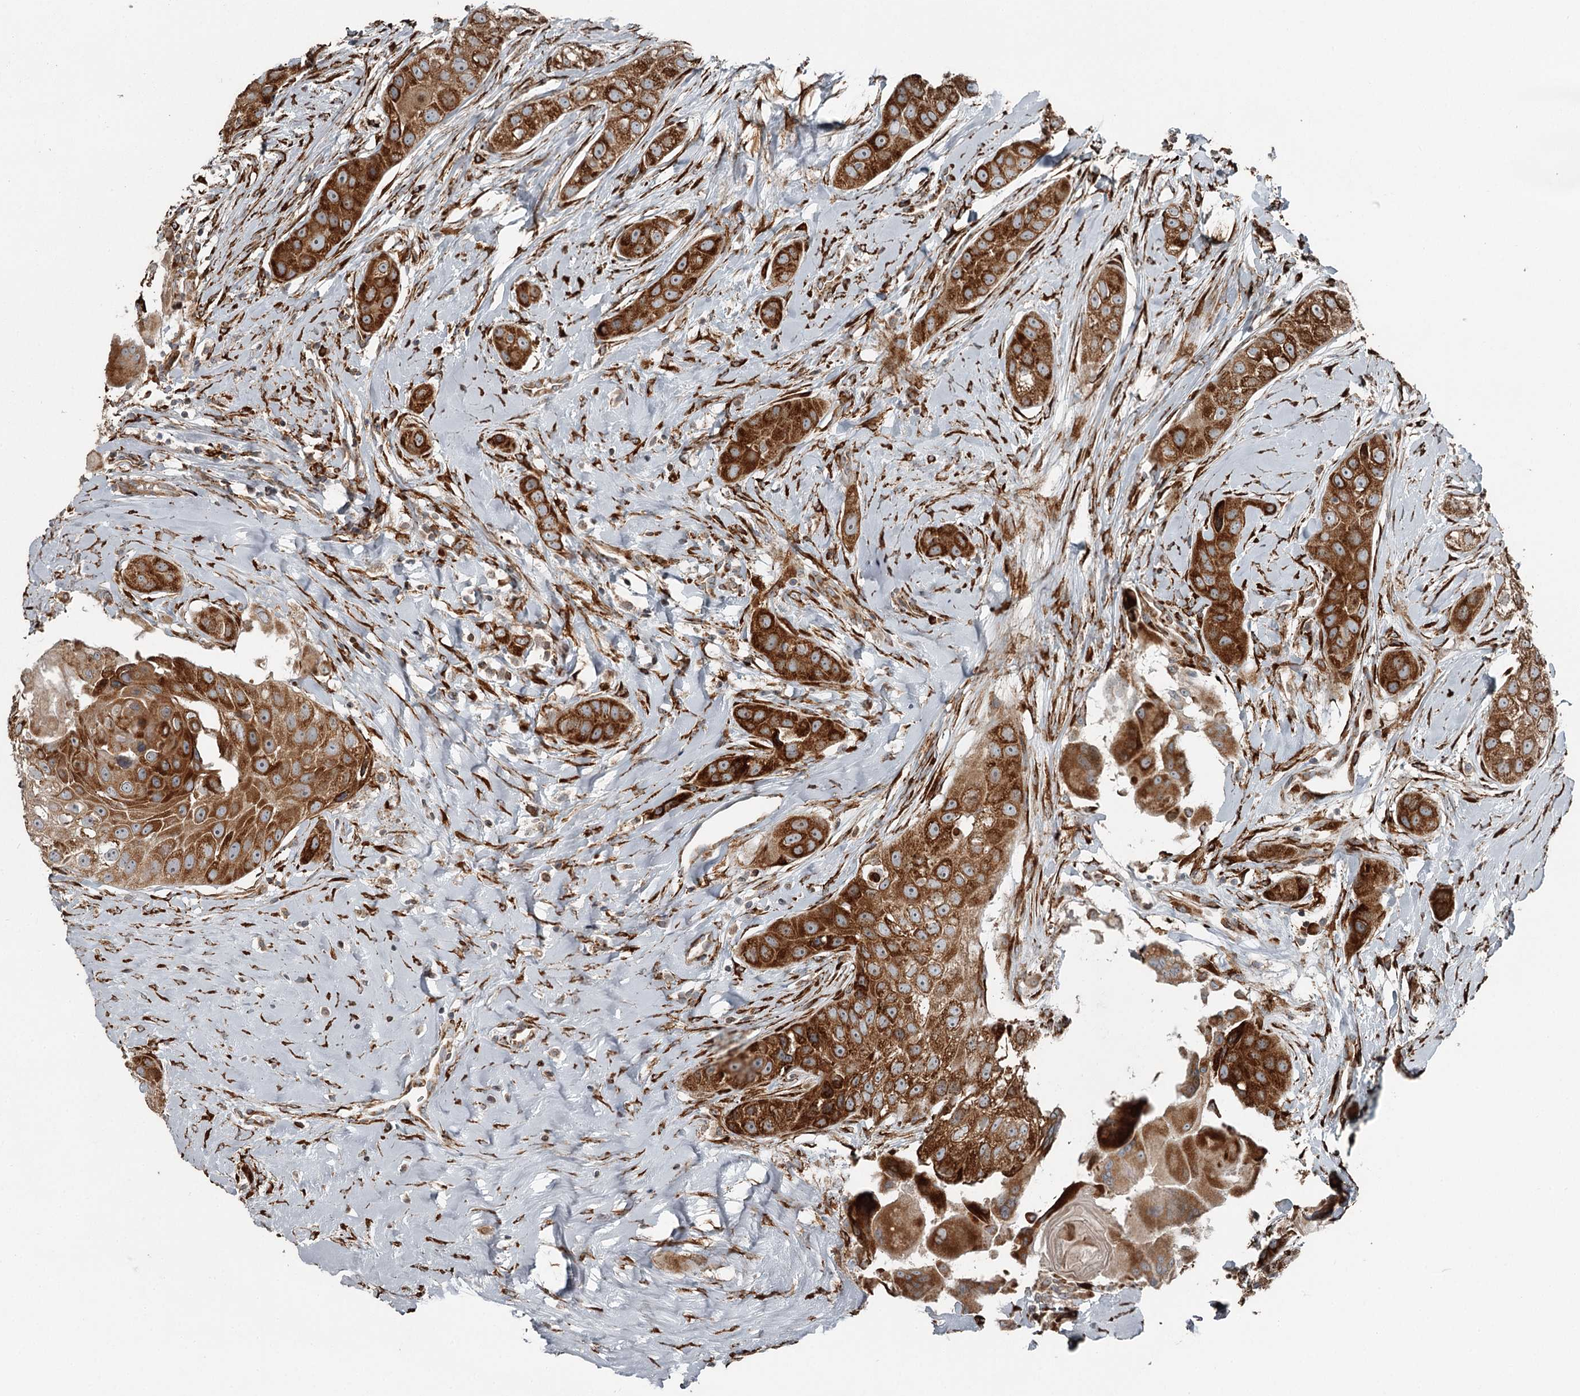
{"staining": {"intensity": "strong", "quantity": ">75%", "location": "cytoplasmic/membranous"}, "tissue": "head and neck cancer", "cell_type": "Tumor cells", "image_type": "cancer", "snomed": [{"axis": "morphology", "description": "Normal tissue, NOS"}, {"axis": "morphology", "description": "Squamous cell carcinoma, NOS"}, {"axis": "topography", "description": "Skeletal muscle"}, {"axis": "topography", "description": "Head-Neck"}], "caption": "Head and neck cancer (squamous cell carcinoma) stained with a protein marker exhibits strong staining in tumor cells.", "gene": "RASSF8", "patient": {"sex": "male", "age": 51}}